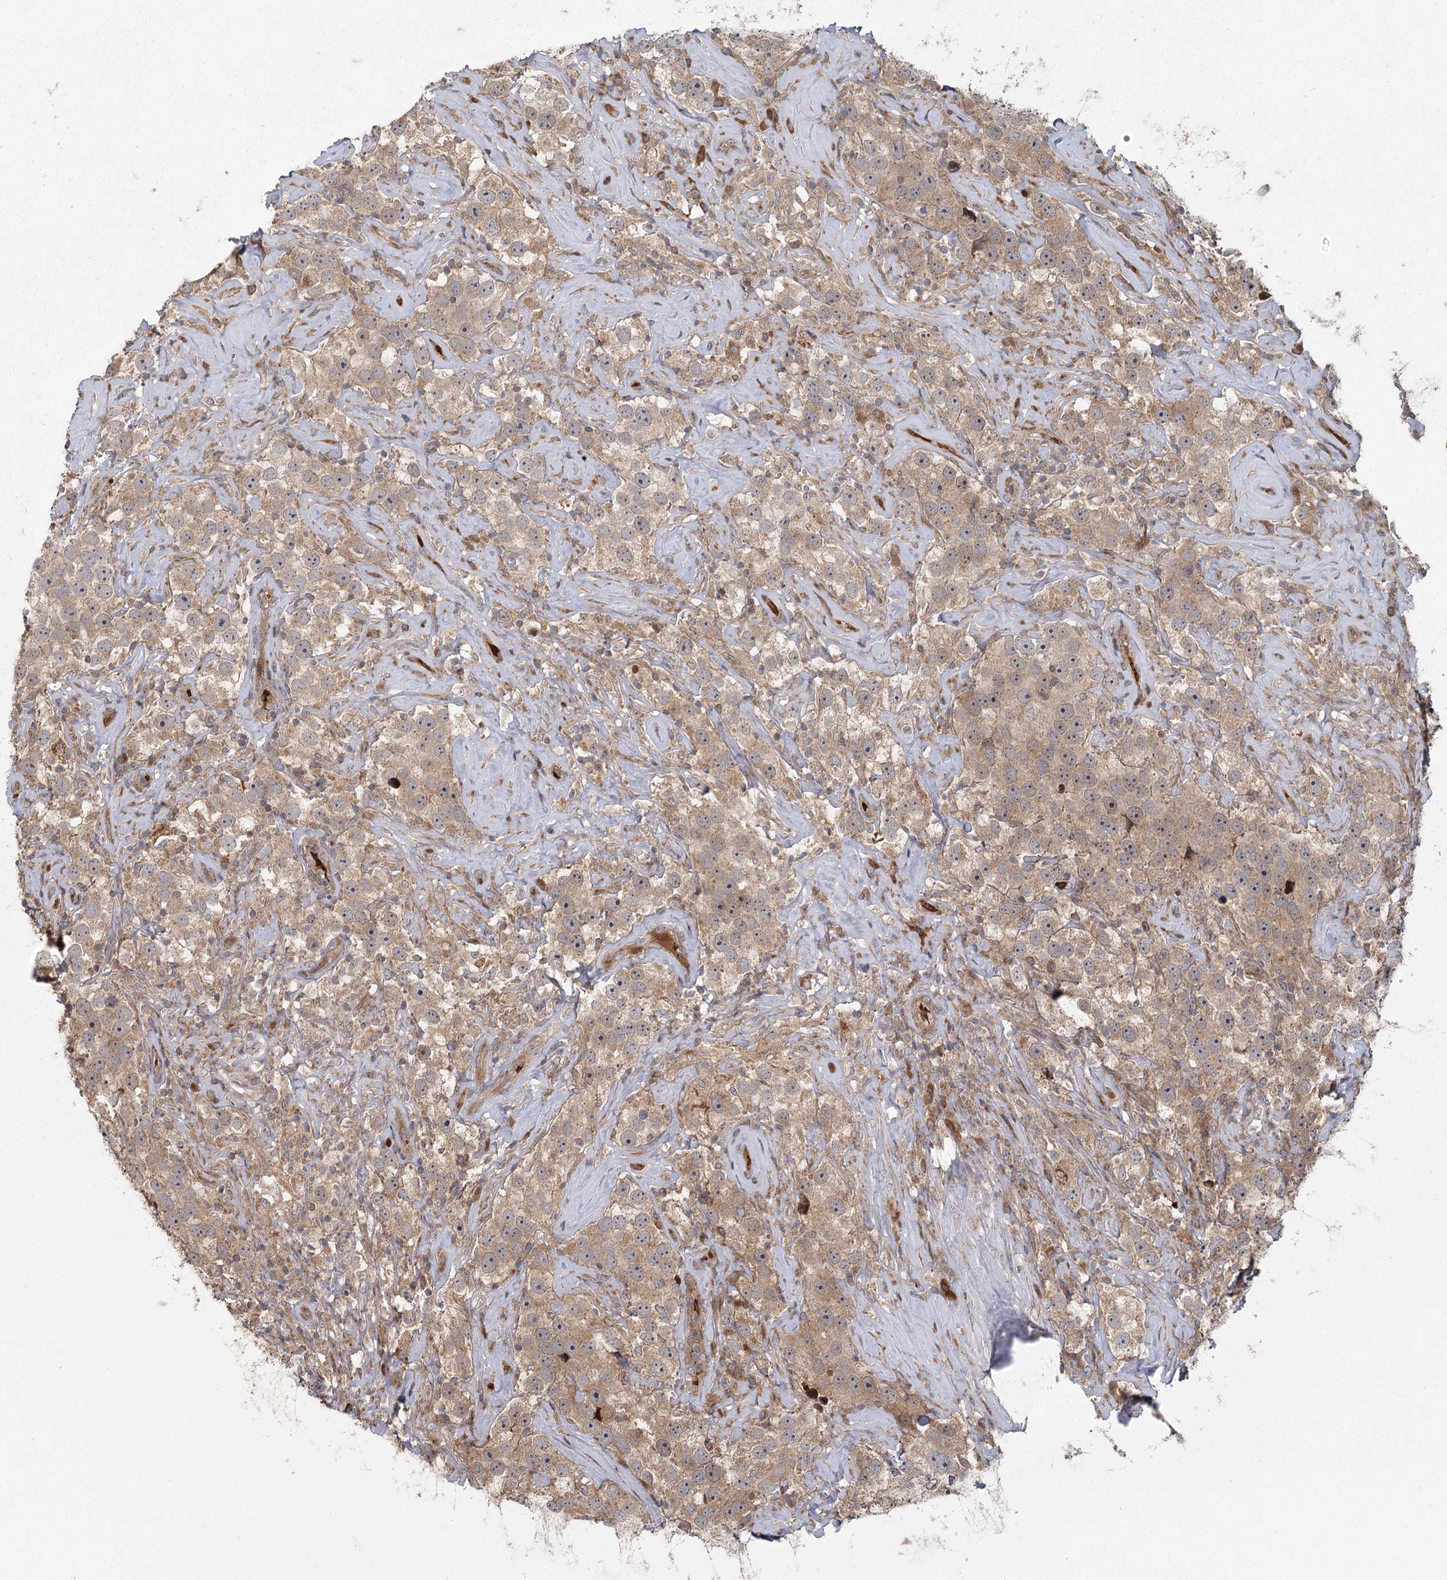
{"staining": {"intensity": "weak", "quantity": ">75%", "location": "cytoplasmic/membranous"}, "tissue": "testis cancer", "cell_type": "Tumor cells", "image_type": "cancer", "snomed": [{"axis": "morphology", "description": "Seminoma, NOS"}, {"axis": "topography", "description": "Testis"}], "caption": "This histopathology image exhibits testis cancer stained with immunohistochemistry to label a protein in brown. The cytoplasmic/membranous of tumor cells show weak positivity for the protein. Nuclei are counter-stained blue.", "gene": "RAPGEF6", "patient": {"sex": "male", "age": 49}}